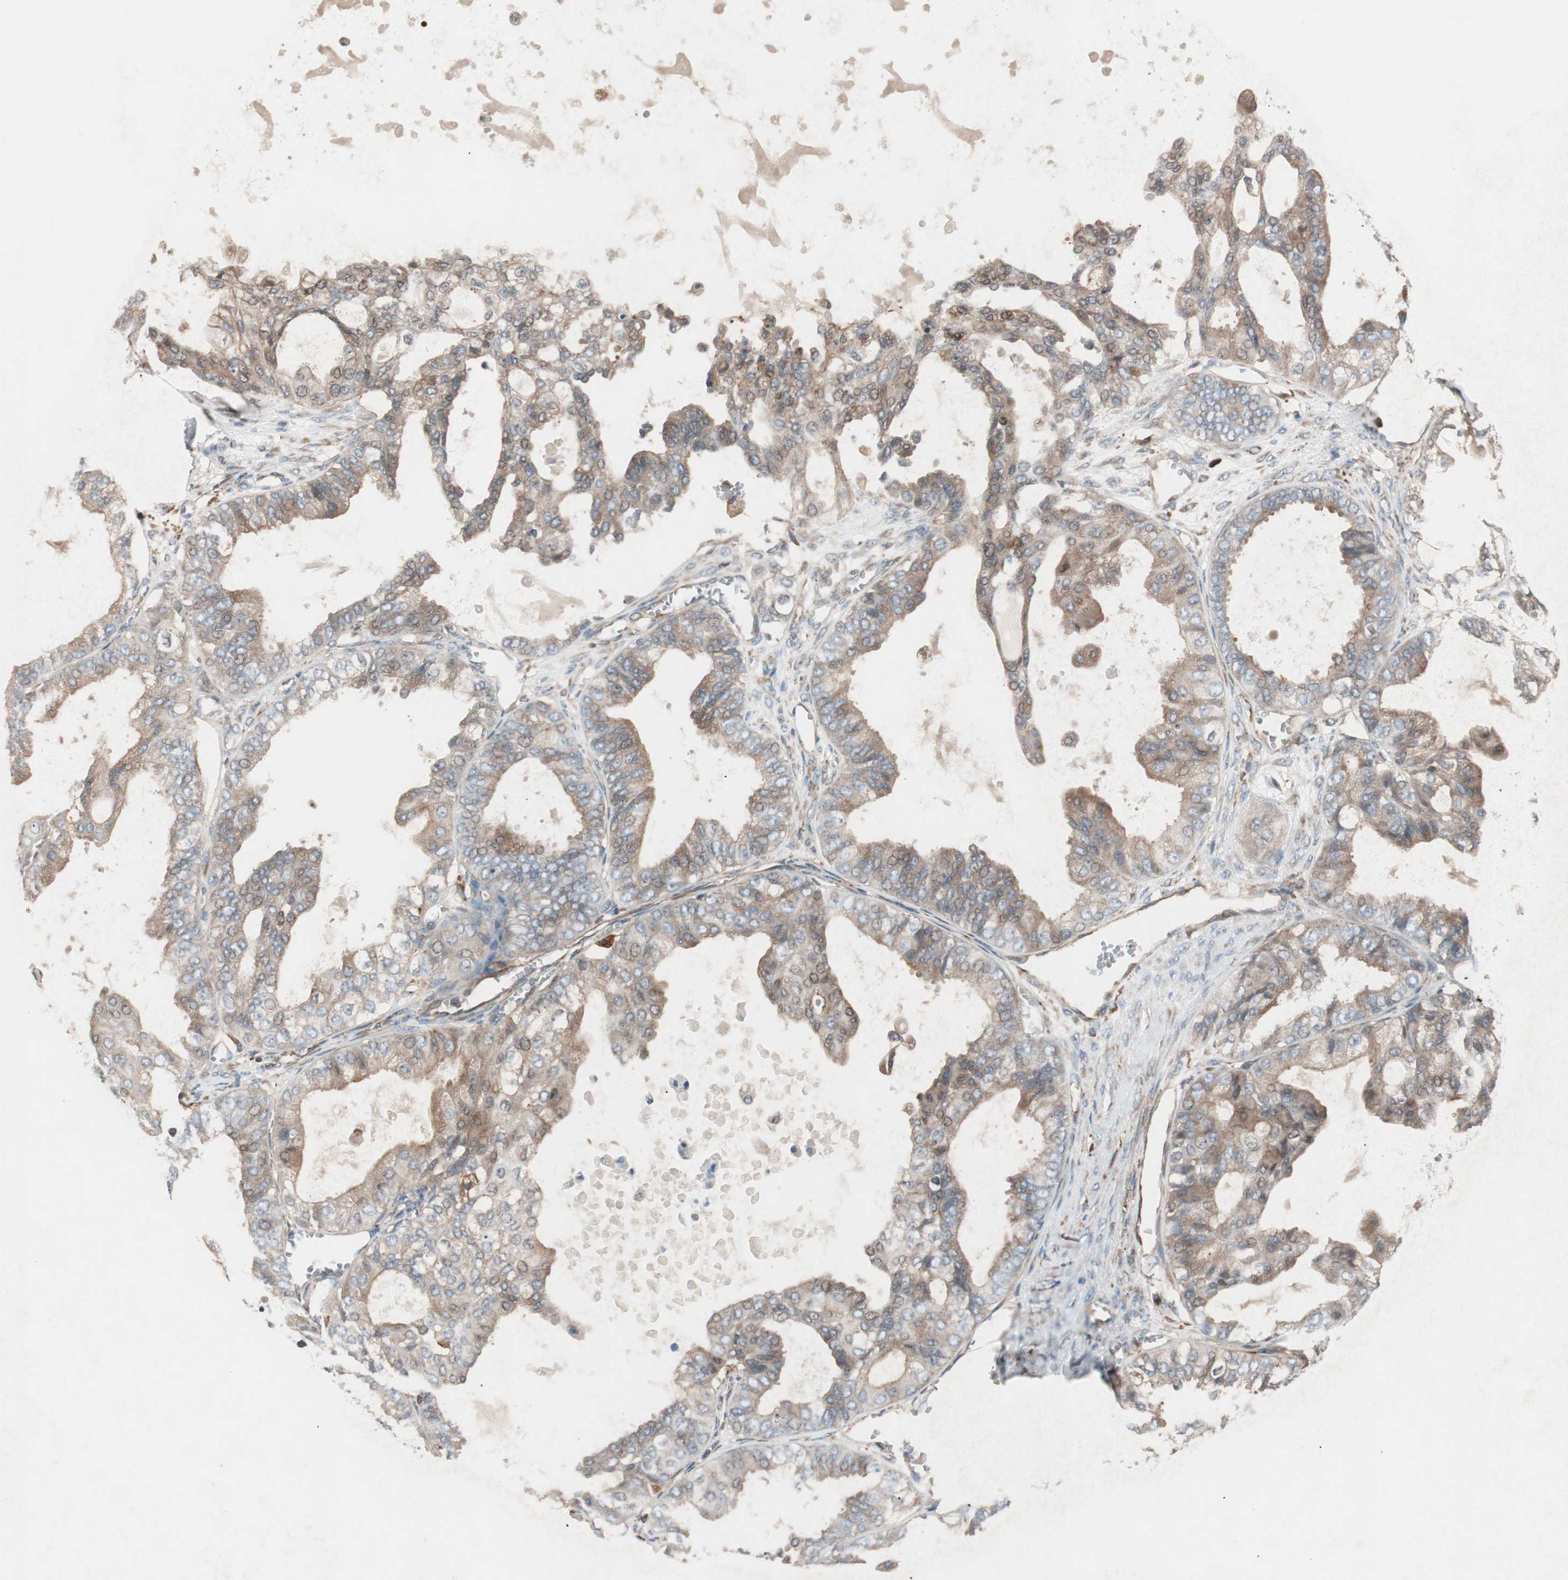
{"staining": {"intensity": "moderate", "quantity": ">75%", "location": "cytoplasmic/membranous"}, "tissue": "ovarian cancer", "cell_type": "Tumor cells", "image_type": "cancer", "snomed": [{"axis": "morphology", "description": "Carcinoma, NOS"}, {"axis": "morphology", "description": "Carcinoma, endometroid"}, {"axis": "topography", "description": "Ovary"}], "caption": "A high-resolution micrograph shows immunohistochemistry (IHC) staining of ovarian endometroid carcinoma, which shows moderate cytoplasmic/membranous staining in approximately >75% of tumor cells.", "gene": "STAB1", "patient": {"sex": "female", "age": 50}}